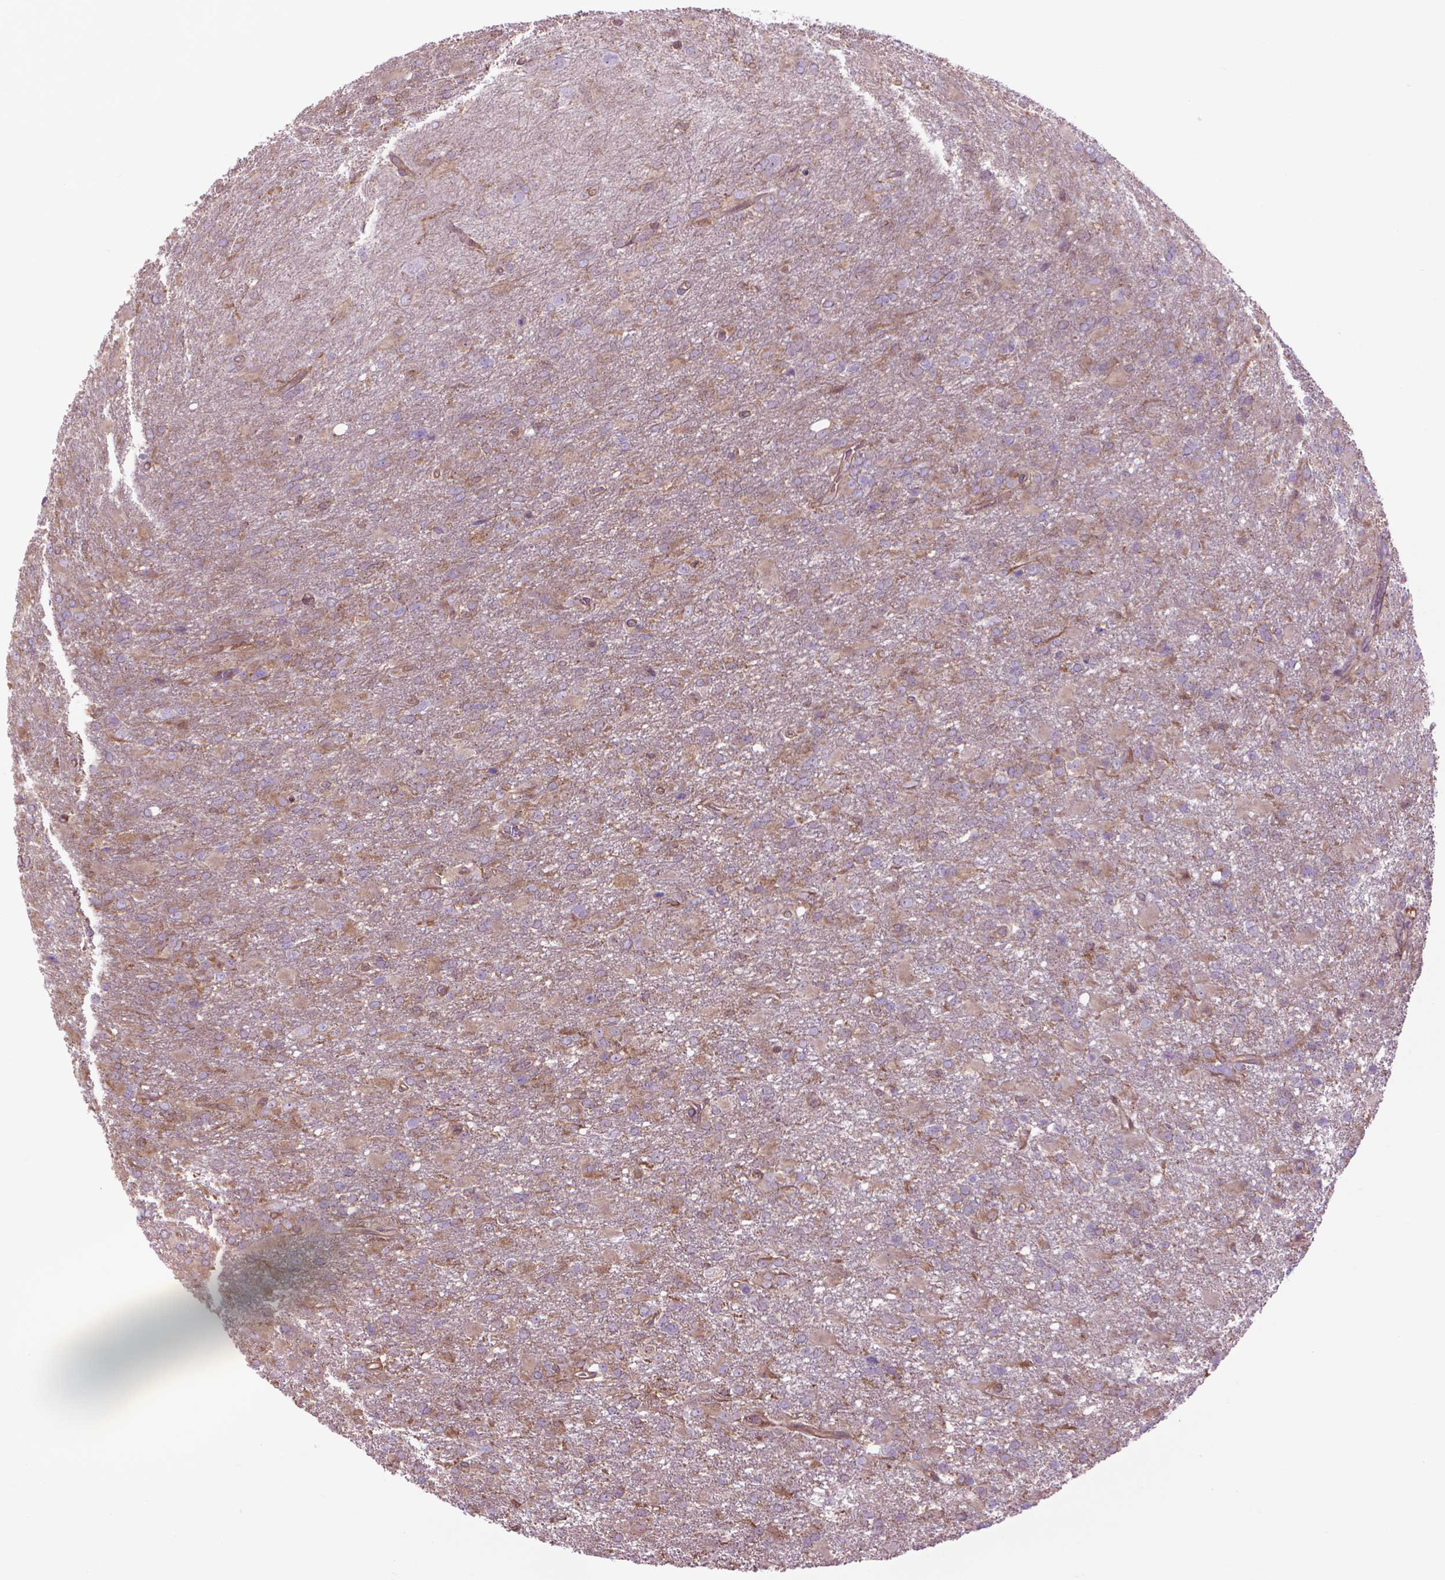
{"staining": {"intensity": "weak", "quantity": "<25%", "location": "cytoplasmic/membranous"}, "tissue": "glioma", "cell_type": "Tumor cells", "image_type": "cancer", "snomed": [{"axis": "morphology", "description": "Glioma, malignant, High grade"}, {"axis": "topography", "description": "Brain"}], "caption": "Histopathology image shows no significant protein staining in tumor cells of malignant glioma (high-grade). (DAB immunohistochemistry (IHC), high magnification).", "gene": "CORO1B", "patient": {"sex": "male", "age": 68}}